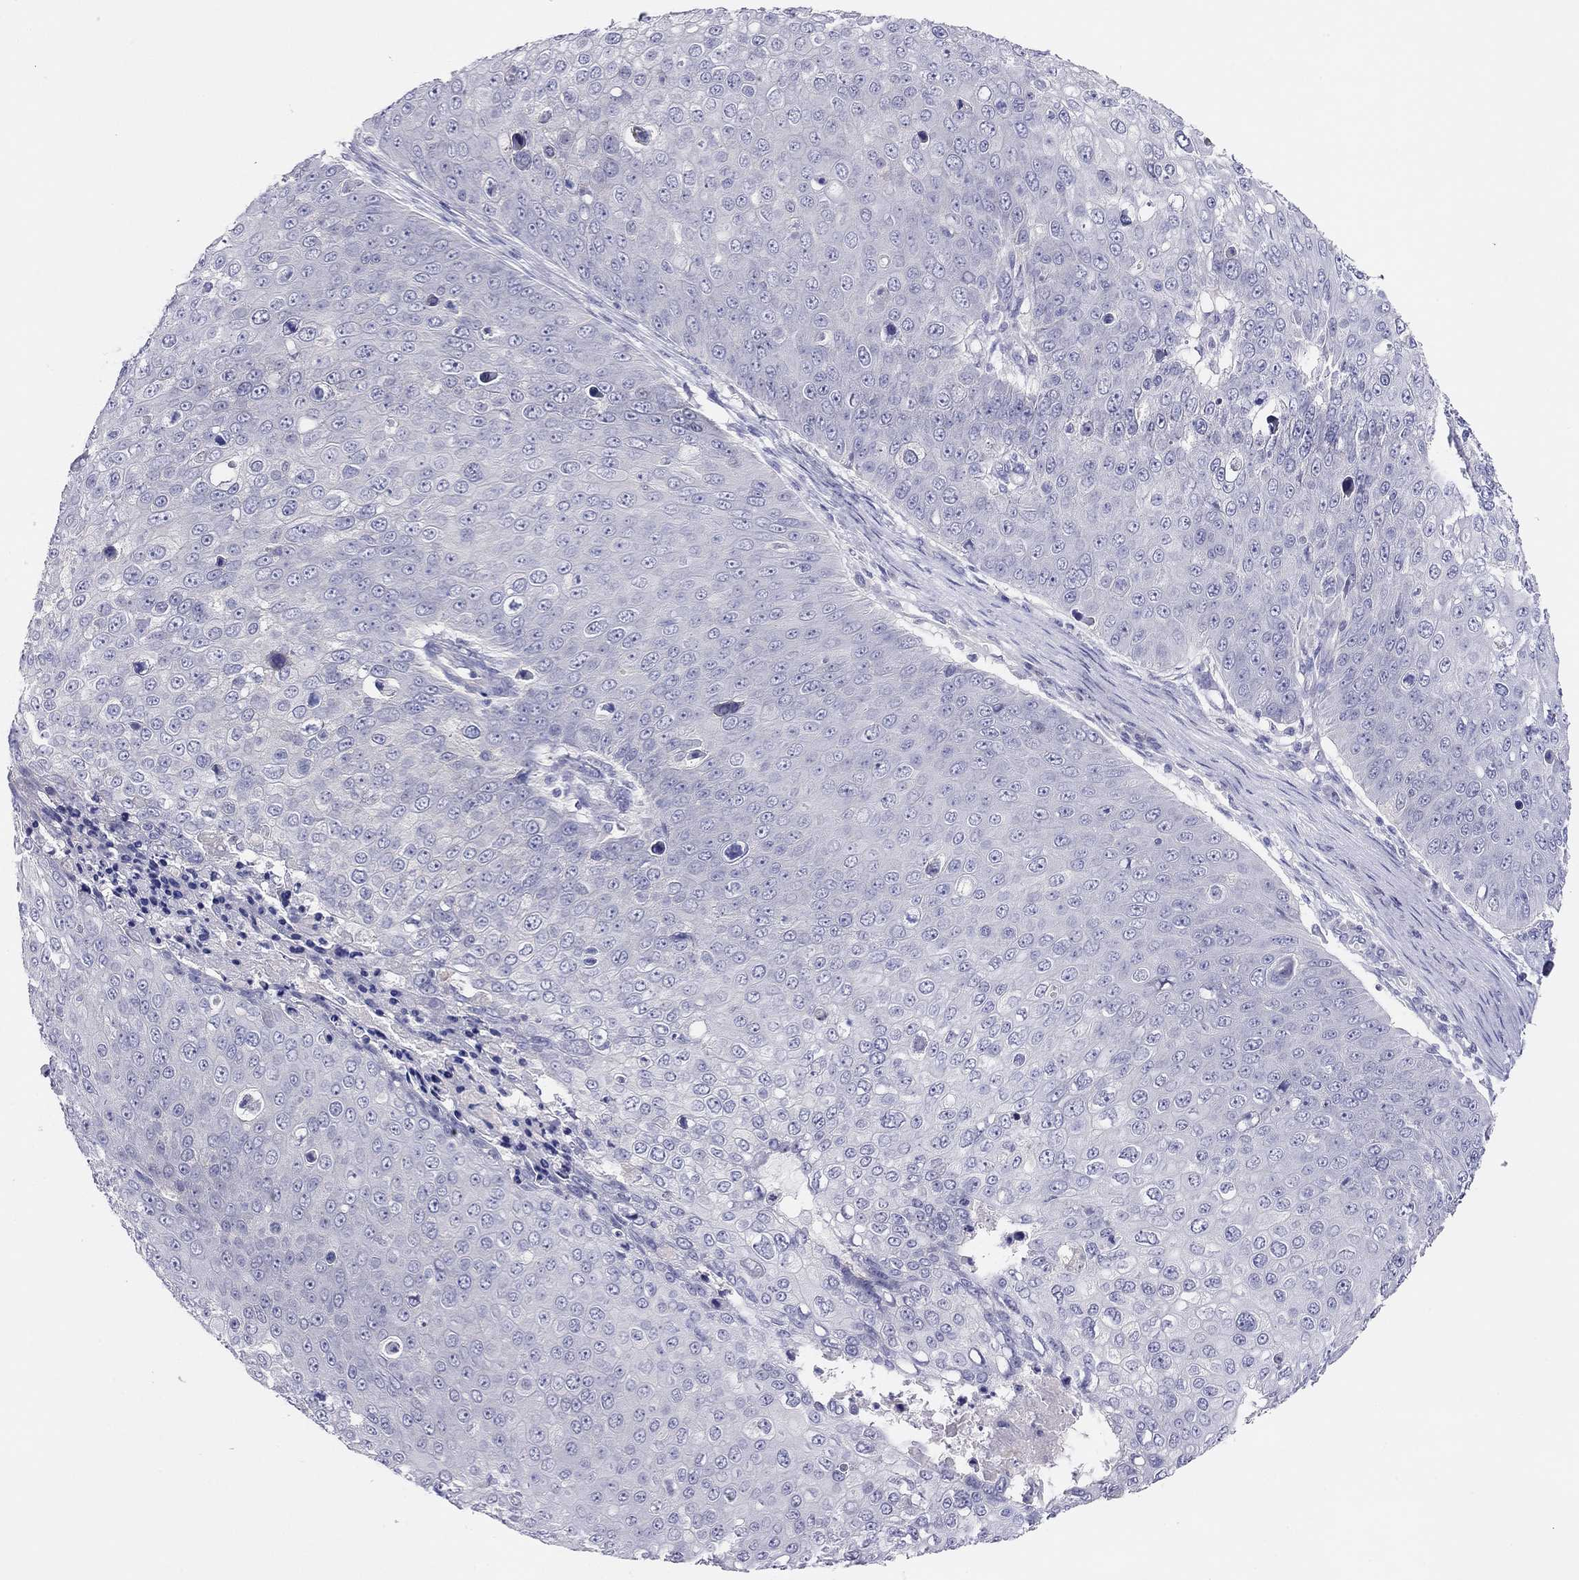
{"staining": {"intensity": "negative", "quantity": "none", "location": "none"}, "tissue": "skin cancer", "cell_type": "Tumor cells", "image_type": "cancer", "snomed": [{"axis": "morphology", "description": "Squamous cell carcinoma, NOS"}, {"axis": "topography", "description": "Skin"}], "caption": "A high-resolution micrograph shows immunohistochemistry (IHC) staining of squamous cell carcinoma (skin), which demonstrates no significant positivity in tumor cells. The staining was performed using DAB to visualize the protein expression in brown, while the nuclei were stained in blue with hematoxylin (Magnification: 20x).", "gene": "MGAT4C", "patient": {"sex": "male", "age": 71}}